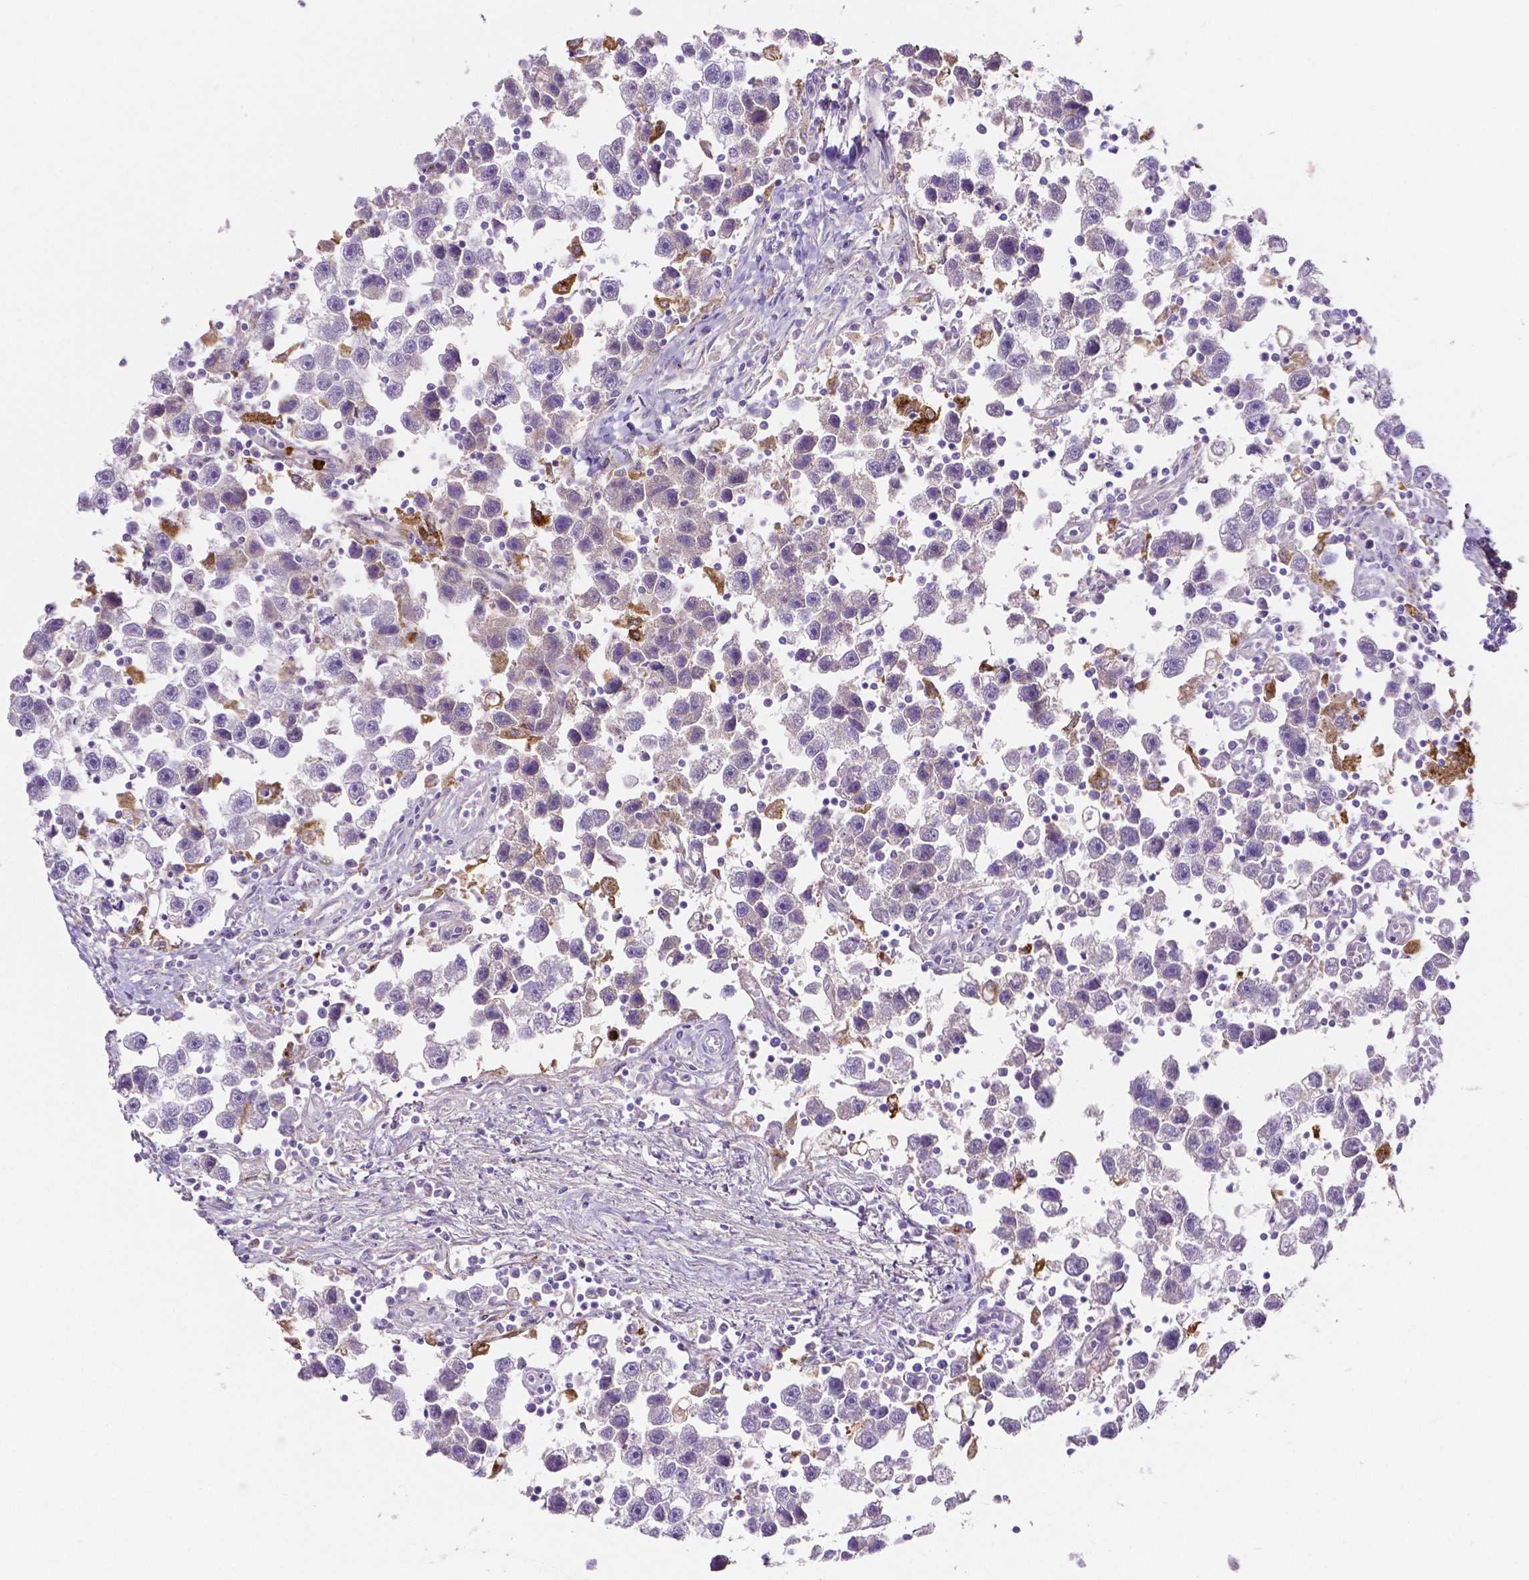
{"staining": {"intensity": "negative", "quantity": "none", "location": "none"}, "tissue": "testis cancer", "cell_type": "Tumor cells", "image_type": "cancer", "snomed": [{"axis": "morphology", "description": "Seminoma, NOS"}, {"axis": "topography", "description": "Testis"}], "caption": "Immunohistochemical staining of human testis cancer displays no significant positivity in tumor cells. (Stains: DAB IHC with hematoxylin counter stain, Microscopy: brightfield microscopy at high magnification).", "gene": "MMP9", "patient": {"sex": "male", "age": 30}}